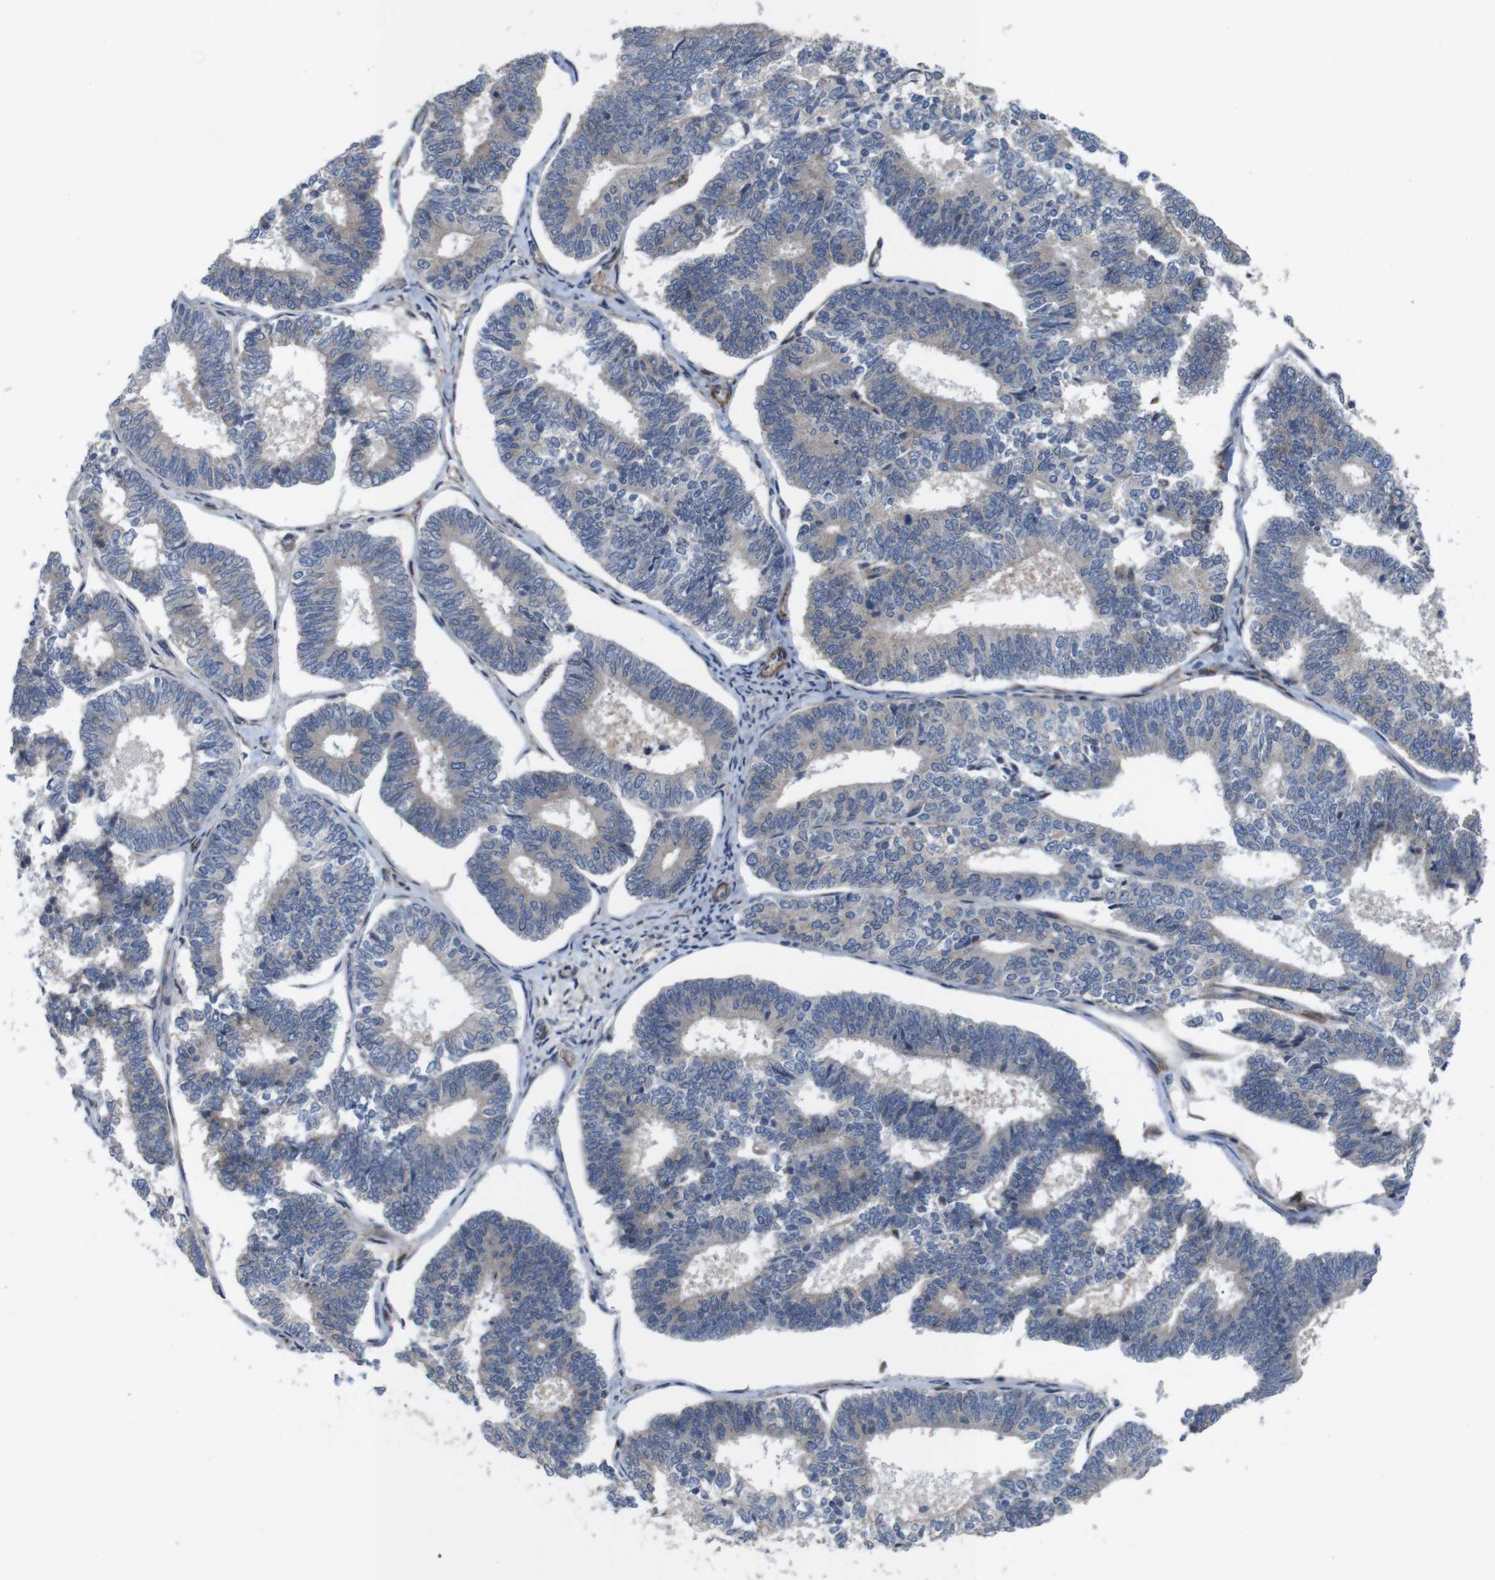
{"staining": {"intensity": "negative", "quantity": "none", "location": "none"}, "tissue": "endometrial cancer", "cell_type": "Tumor cells", "image_type": "cancer", "snomed": [{"axis": "morphology", "description": "Adenocarcinoma, NOS"}, {"axis": "topography", "description": "Endometrium"}], "caption": "Micrograph shows no protein staining in tumor cells of adenocarcinoma (endometrial) tissue.", "gene": "GGT7", "patient": {"sex": "female", "age": 70}}